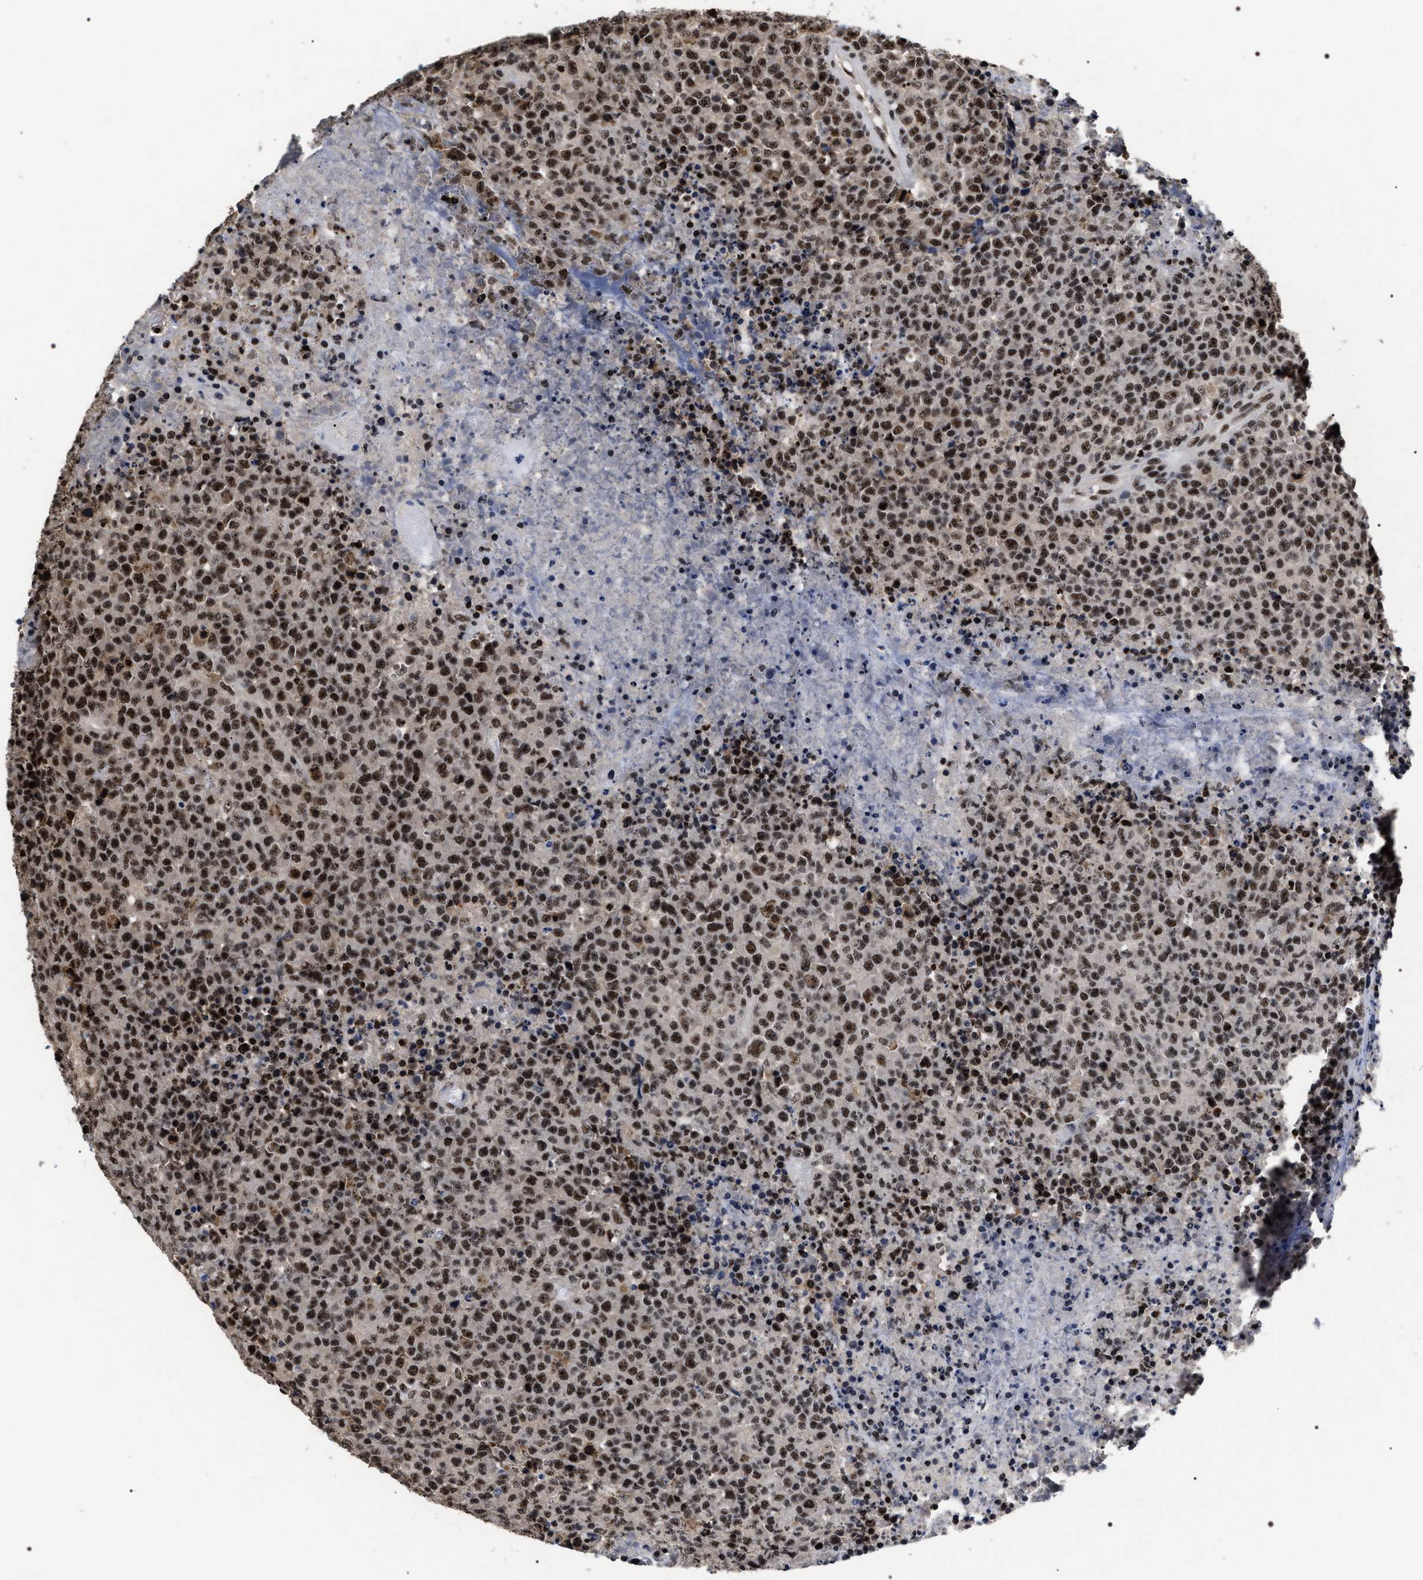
{"staining": {"intensity": "moderate", "quantity": ">75%", "location": "nuclear"}, "tissue": "lymphoma", "cell_type": "Tumor cells", "image_type": "cancer", "snomed": [{"axis": "morphology", "description": "Malignant lymphoma, non-Hodgkin's type, High grade"}, {"axis": "topography", "description": "Lymph node"}], "caption": "Malignant lymphoma, non-Hodgkin's type (high-grade) stained with a protein marker displays moderate staining in tumor cells.", "gene": "RRP1B", "patient": {"sex": "male", "age": 13}}